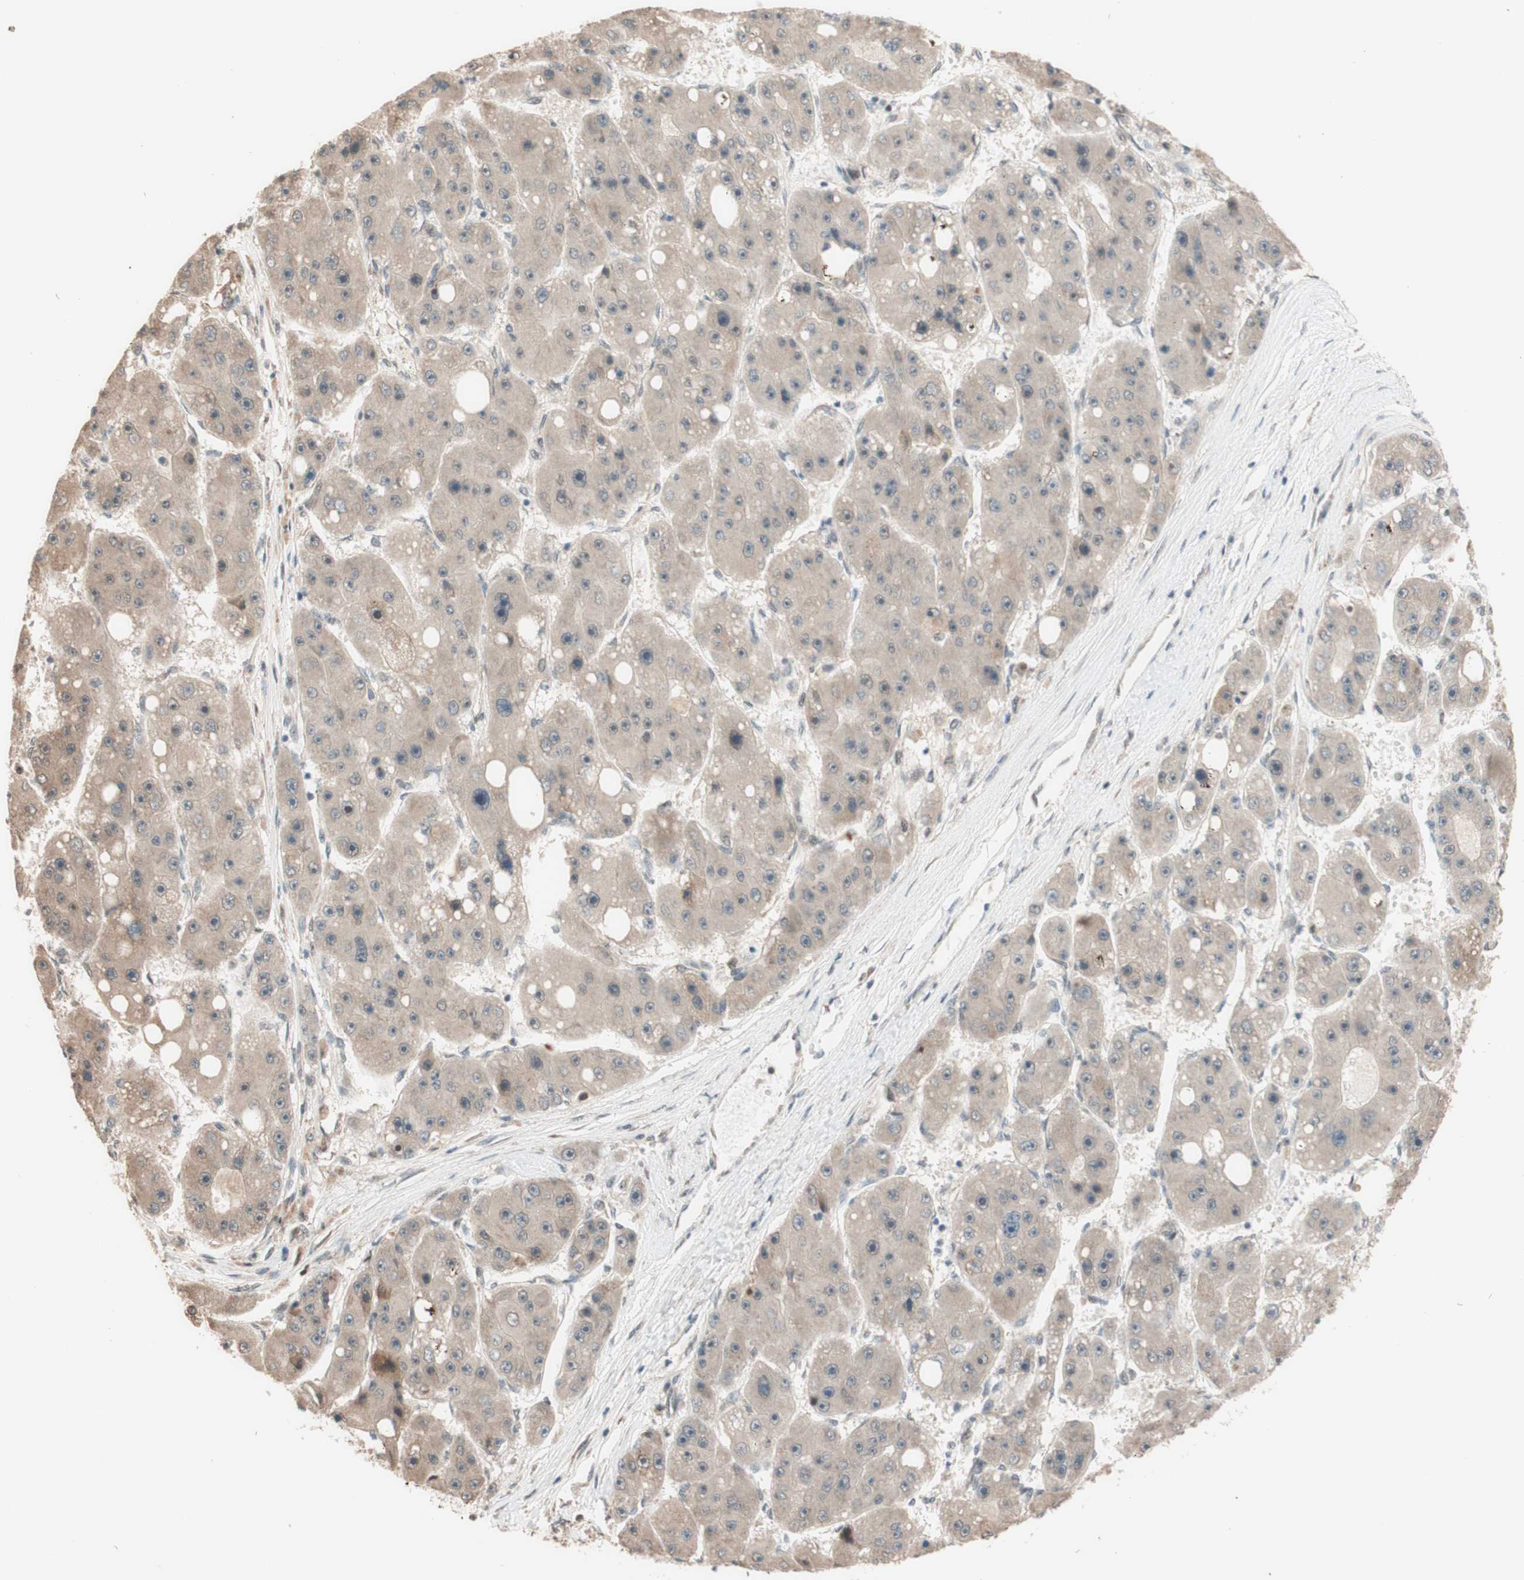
{"staining": {"intensity": "weak", "quantity": "25%-75%", "location": "cytoplasmic/membranous"}, "tissue": "liver cancer", "cell_type": "Tumor cells", "image_type": "cancer", "snomed": [{"axis": "morphology", "description": "Carcinoma, Hepatocellular, NOS"}, {"axis": "topography", "description": "Liver"}], "caption": "This histopathology image reveals immunohistochemistry (IHC) staining of human hepatocellular carcinoma (liver), with low weak cytoplasmic/membranous staining in about 25%-75% of tumor cells.", "gene": "CCNC", "patient": {"sex": "female", "age": 61}}